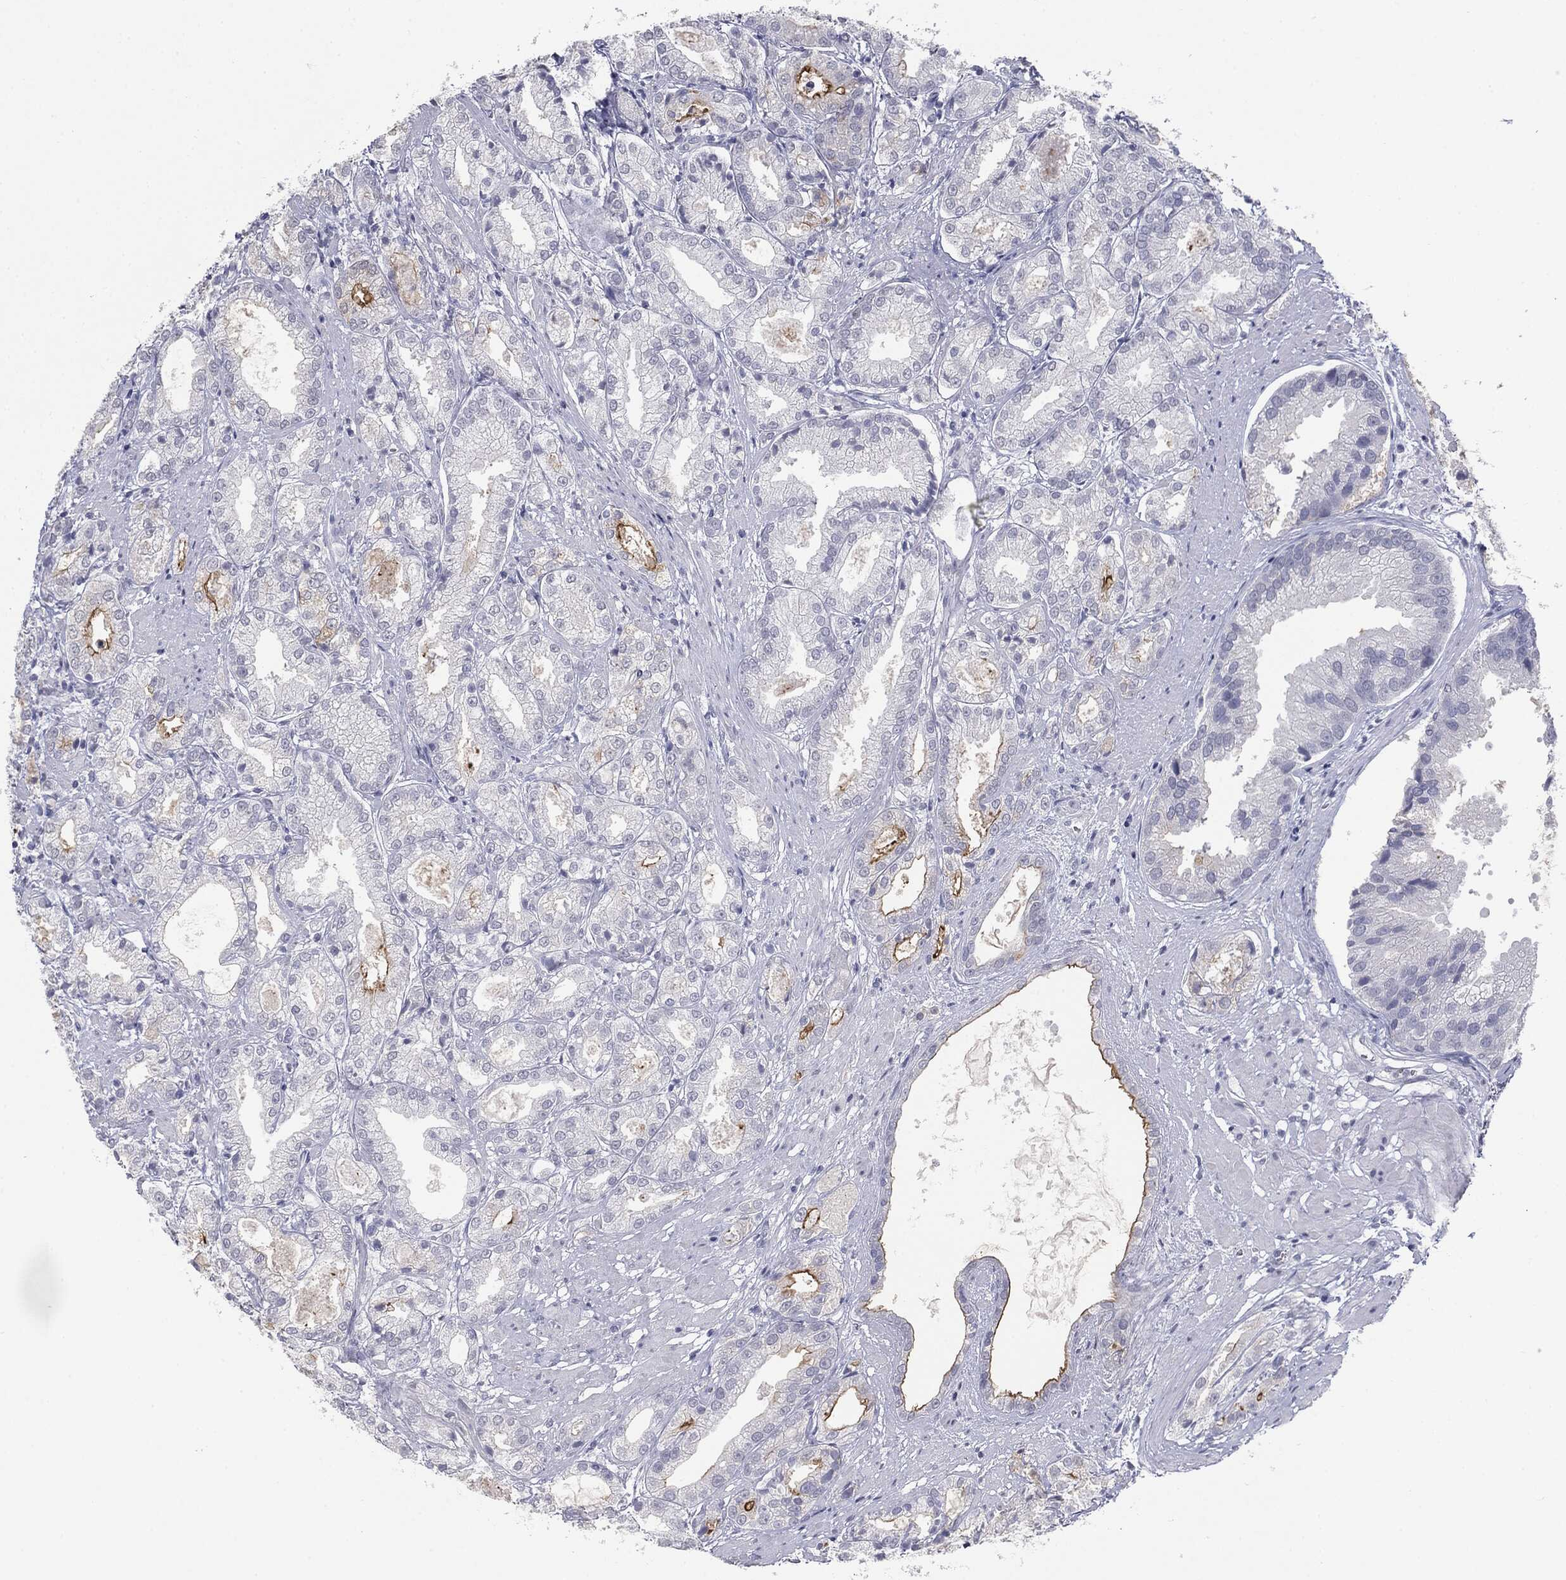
{"staining": {"intensity": "moderate", "quantity": "<25%", "location": "cytoplasmic/membranous"}, "tissue": "prostate cancer", "cell_type": "Tumor cells", "image_type": "cancer", "snomed": [{"axis": "morphology", "description": "Adenocarcinoma, High grade"}, {"axis": "topography", "description": "Prostate"}], "caption": "Immunohistochemical staining of high-grade adenocarcinoma (prostate) exhibits low levels of moderate cytoplasmic/membranous staining in about <25% of tumor cells. The staining was performed using DAB to visualize the protein expression in brown, while the nuclei were stained in blue with hematoxylin (Magnification: 20x).", "gene": "MUC1", "patient": {"sex": "male", "age": 61}}